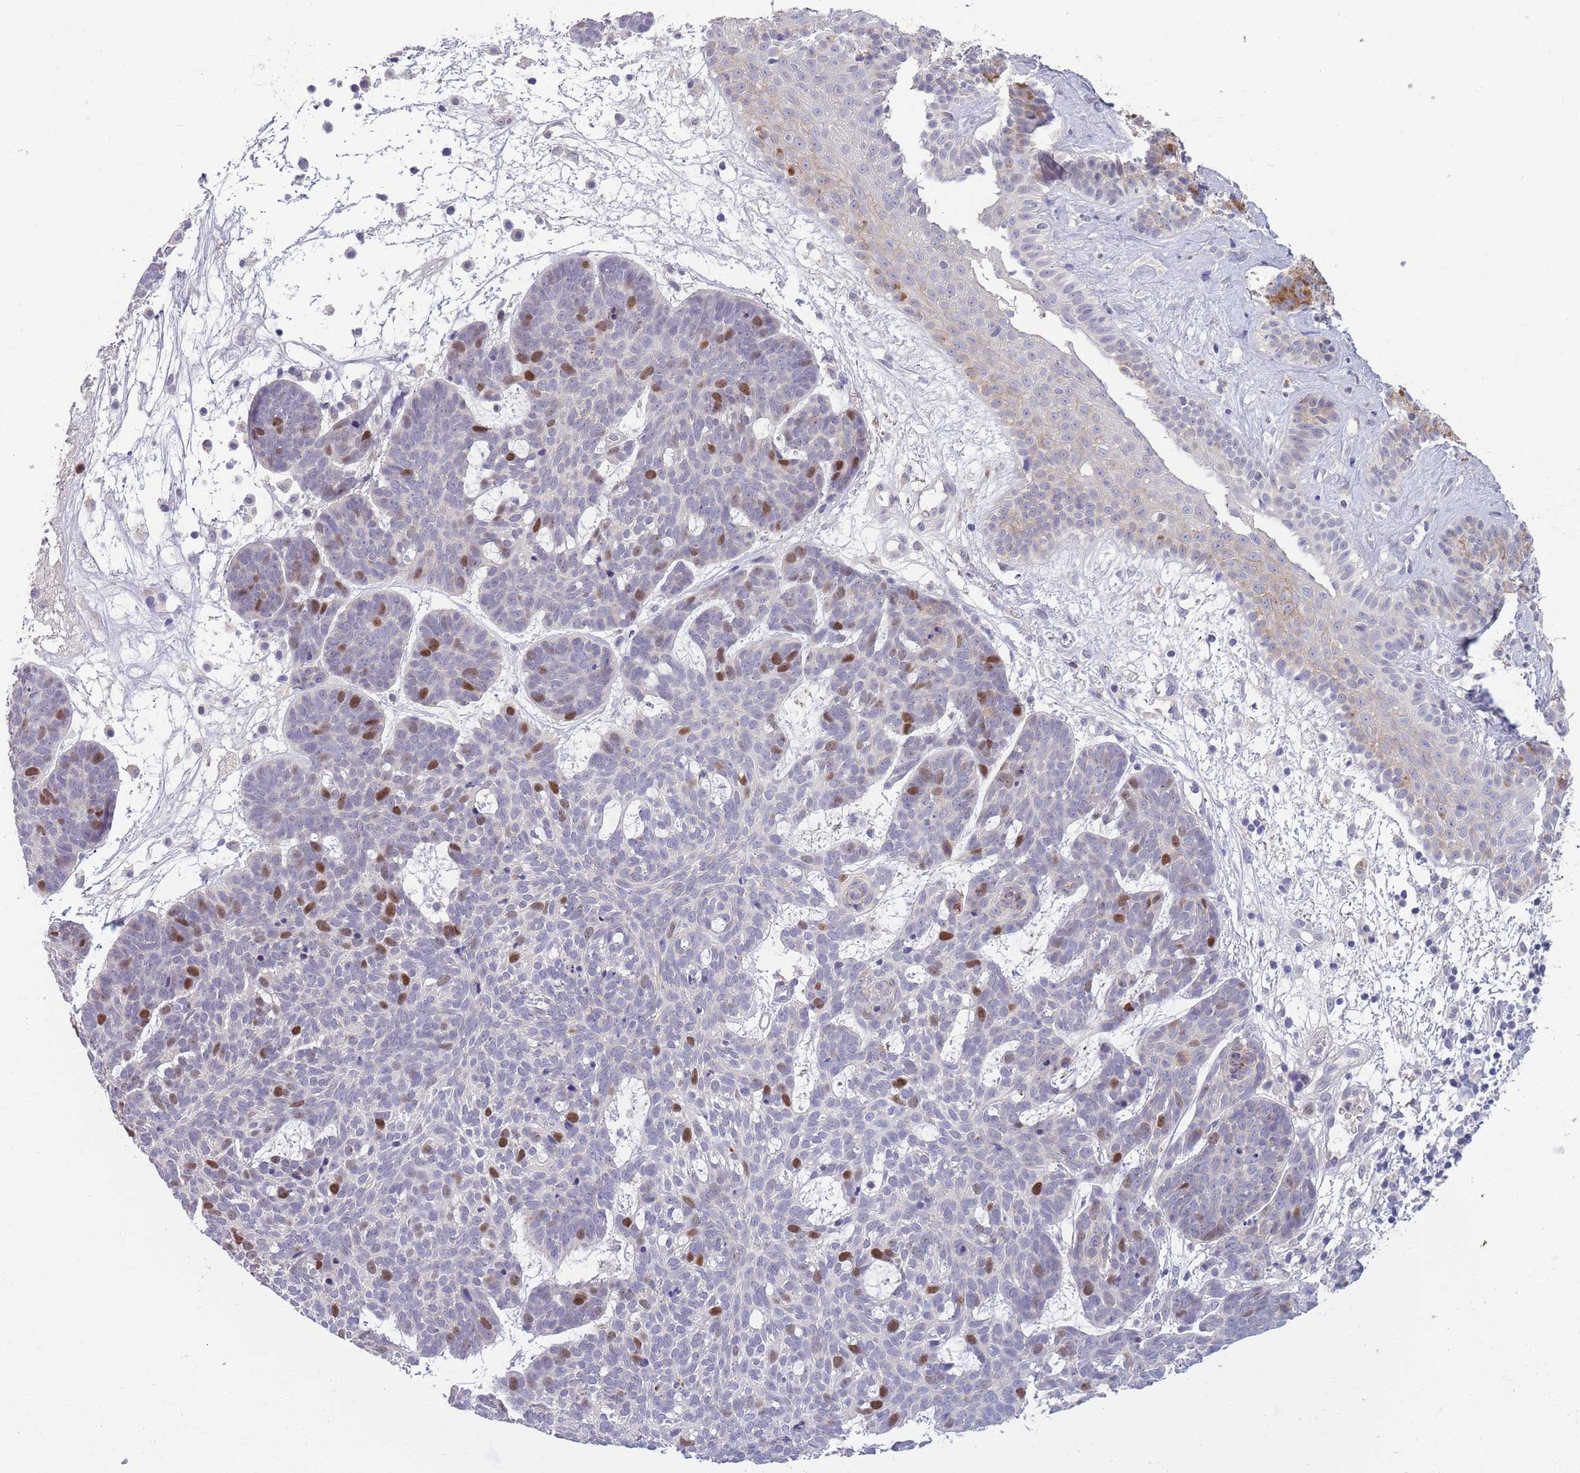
{"staining": {"intensity": "moderate", "quantity": "<25%", "location": "nuclear"}, "tissue": "skin cancer", "cell_type": "Tumor cells", "image_type": "cancer", "snomed": [{"axis": "morphology", "description": "Basal cell carcinoma"}, {"axis": "topography", "description": "Skin"}], "caption": "Skin basal cell carcinoma stained with DAB (3,3'-diaminobenzidine) immunohistochemistry (IHC) reveals low levels of moderate nuclear staining in approximately <25% of tumor cells.", "gene": "PIMREG", "patient": {"sex": "female", "age": 89}}